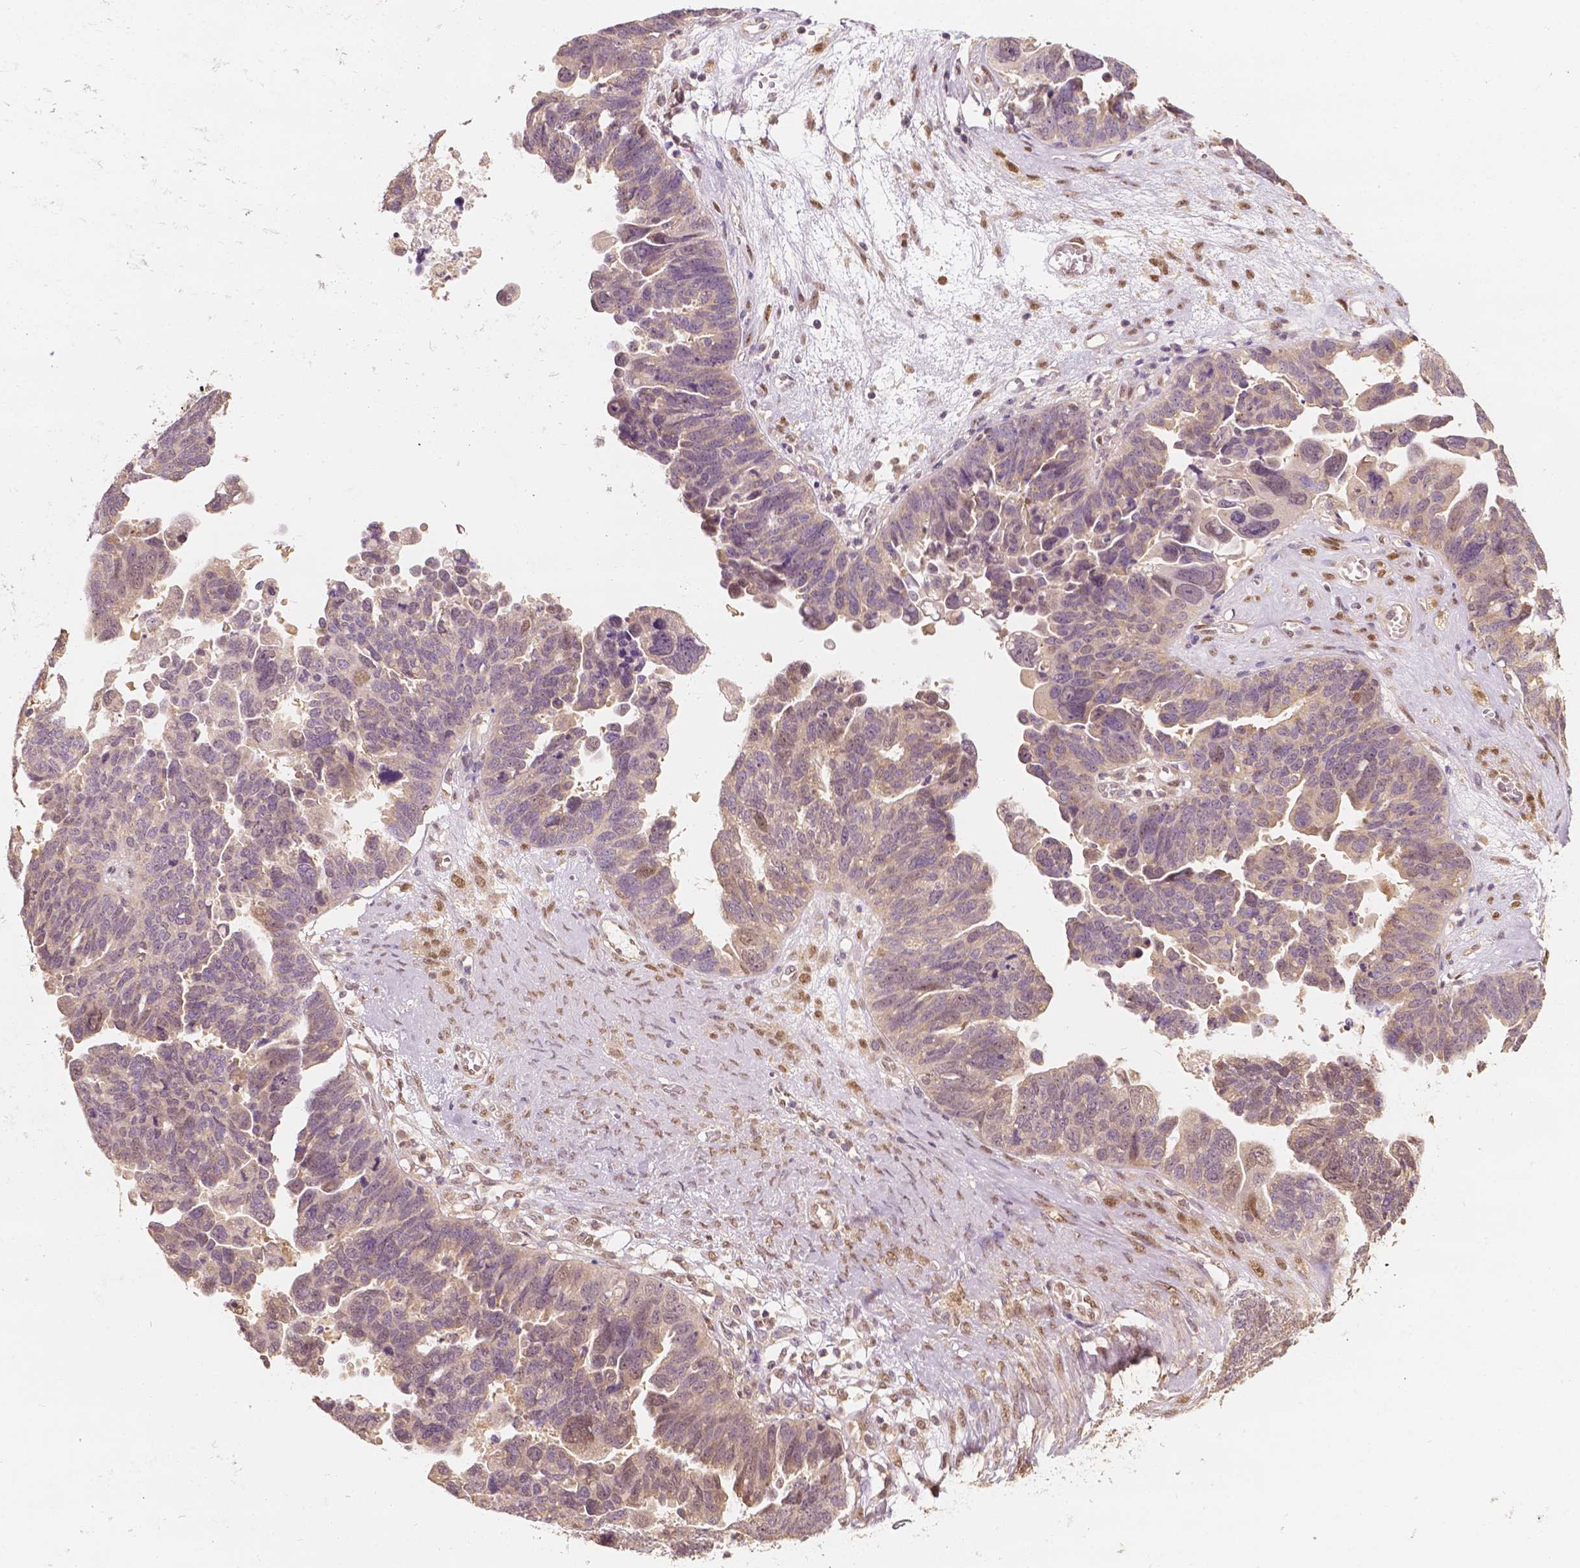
{"staining": {"intensity": "weak", "quantity": "<25%", "location": "nuclear"}, "tissue": "ovarian cancer", "cell_type": "Tumor cells", "image_type": "cancer", "snomed": [{"axis": "morphology", "description": "Cystadenocarcinoma, serous, NOS"}, {"axis": "topography", "description": "Ovary"}], "caption": "Protein analysis of serous cystadenocarcinoma (ovarian) shows no significant positivity in tumor cells.", "gene": "TBC1D17", "patient": {"sex": "female", "age": 60}}